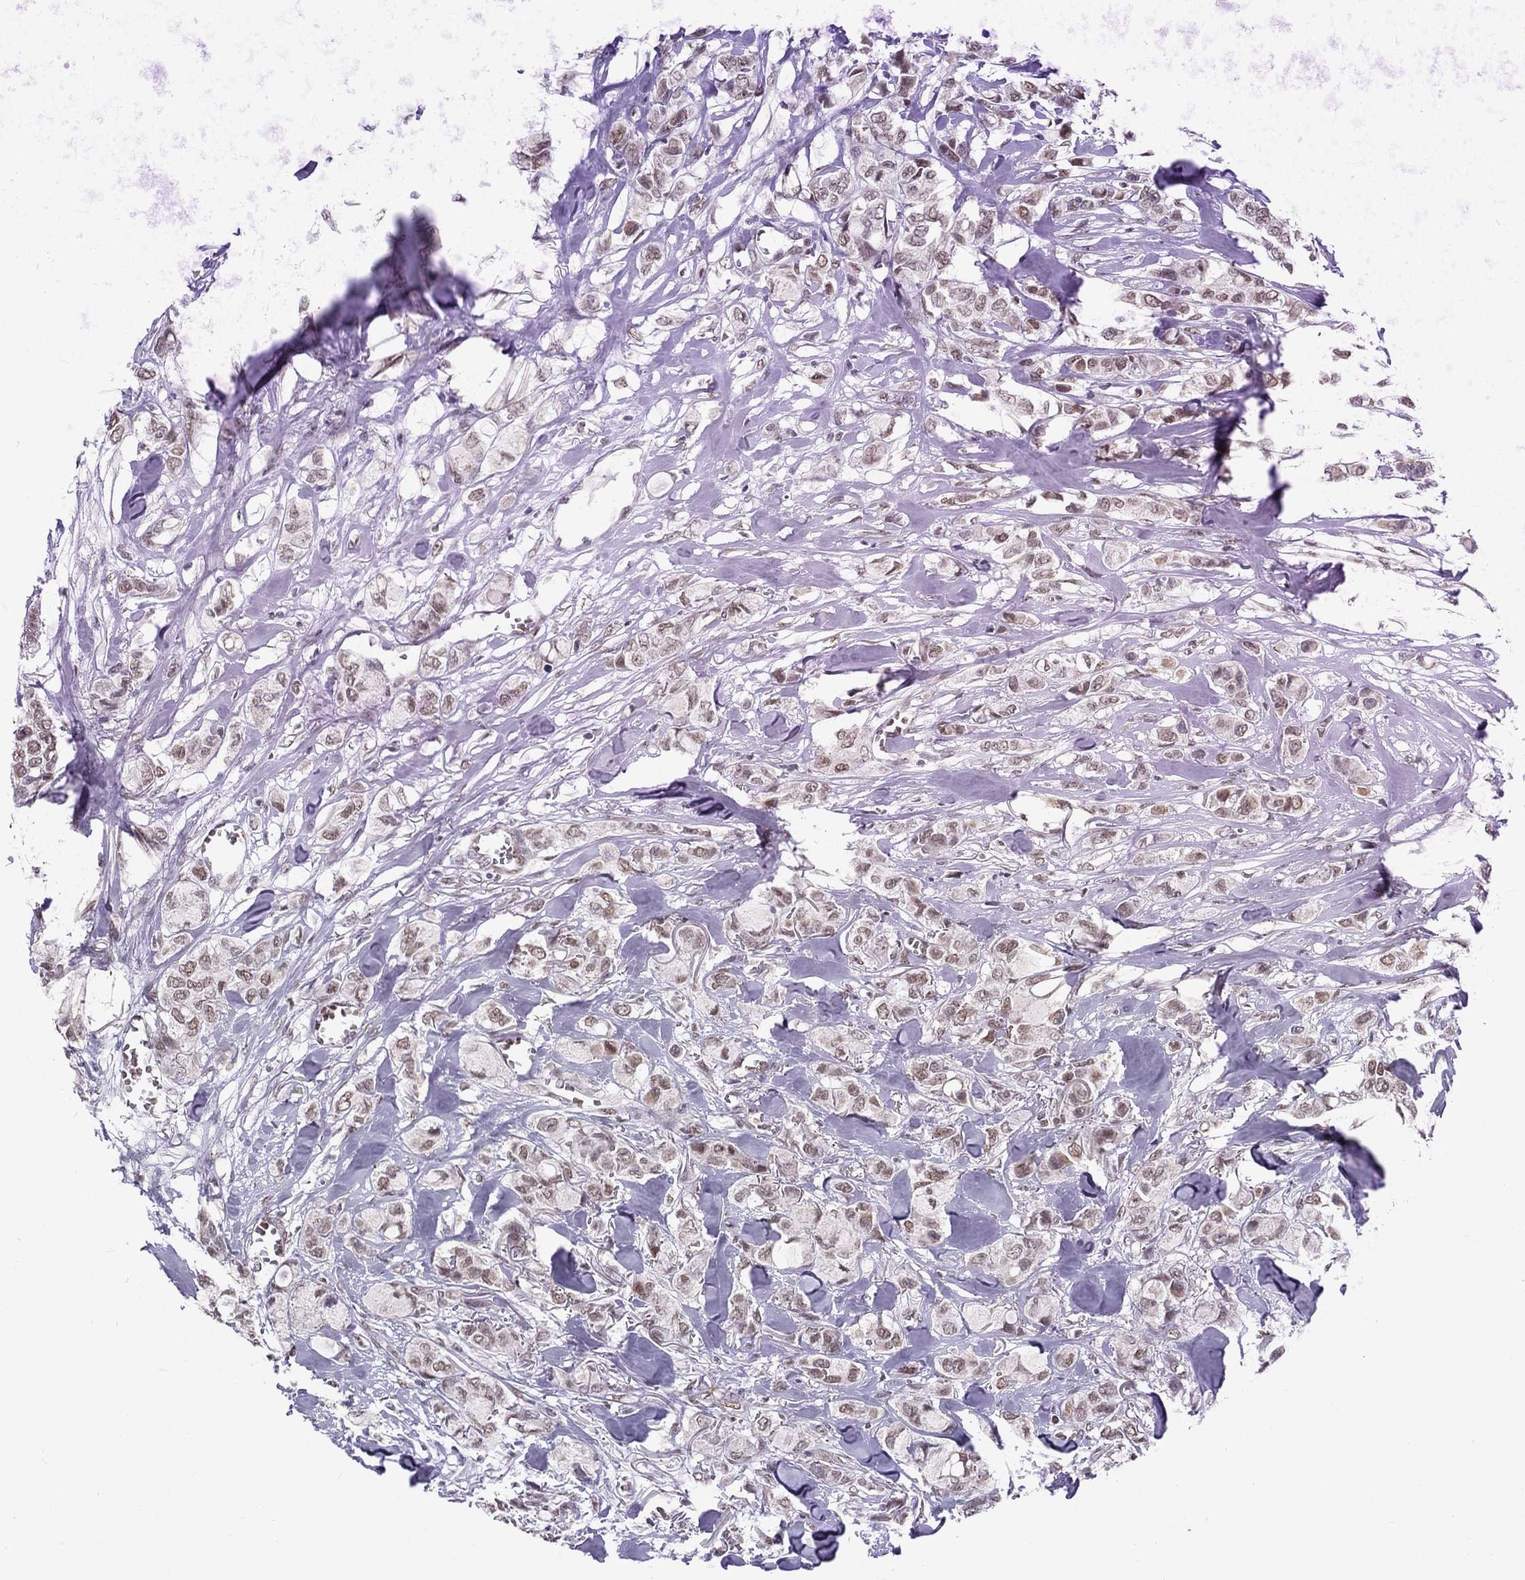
{"staining": {"intensity": "moderate", "quantity": ">75%", "location": "nuclear"}, "tissue": "breast cancer", "cell_type": "Tumor cells", "image_type": "cancer", "snomed": [{"axis": "morphology", "description": "Duct carcinoma"}, {"axis": "topography", "description": "Breast"}], "caption": "Approximately >75% of tumor cells in breast cancer (infiltrating ductal carcinoma) demonstrate moderate nuclear protein expression as visualized by brown immunohistochemical staining.", "gene": "ZBED1", "patient": {"sex": "female", "age": 85}}